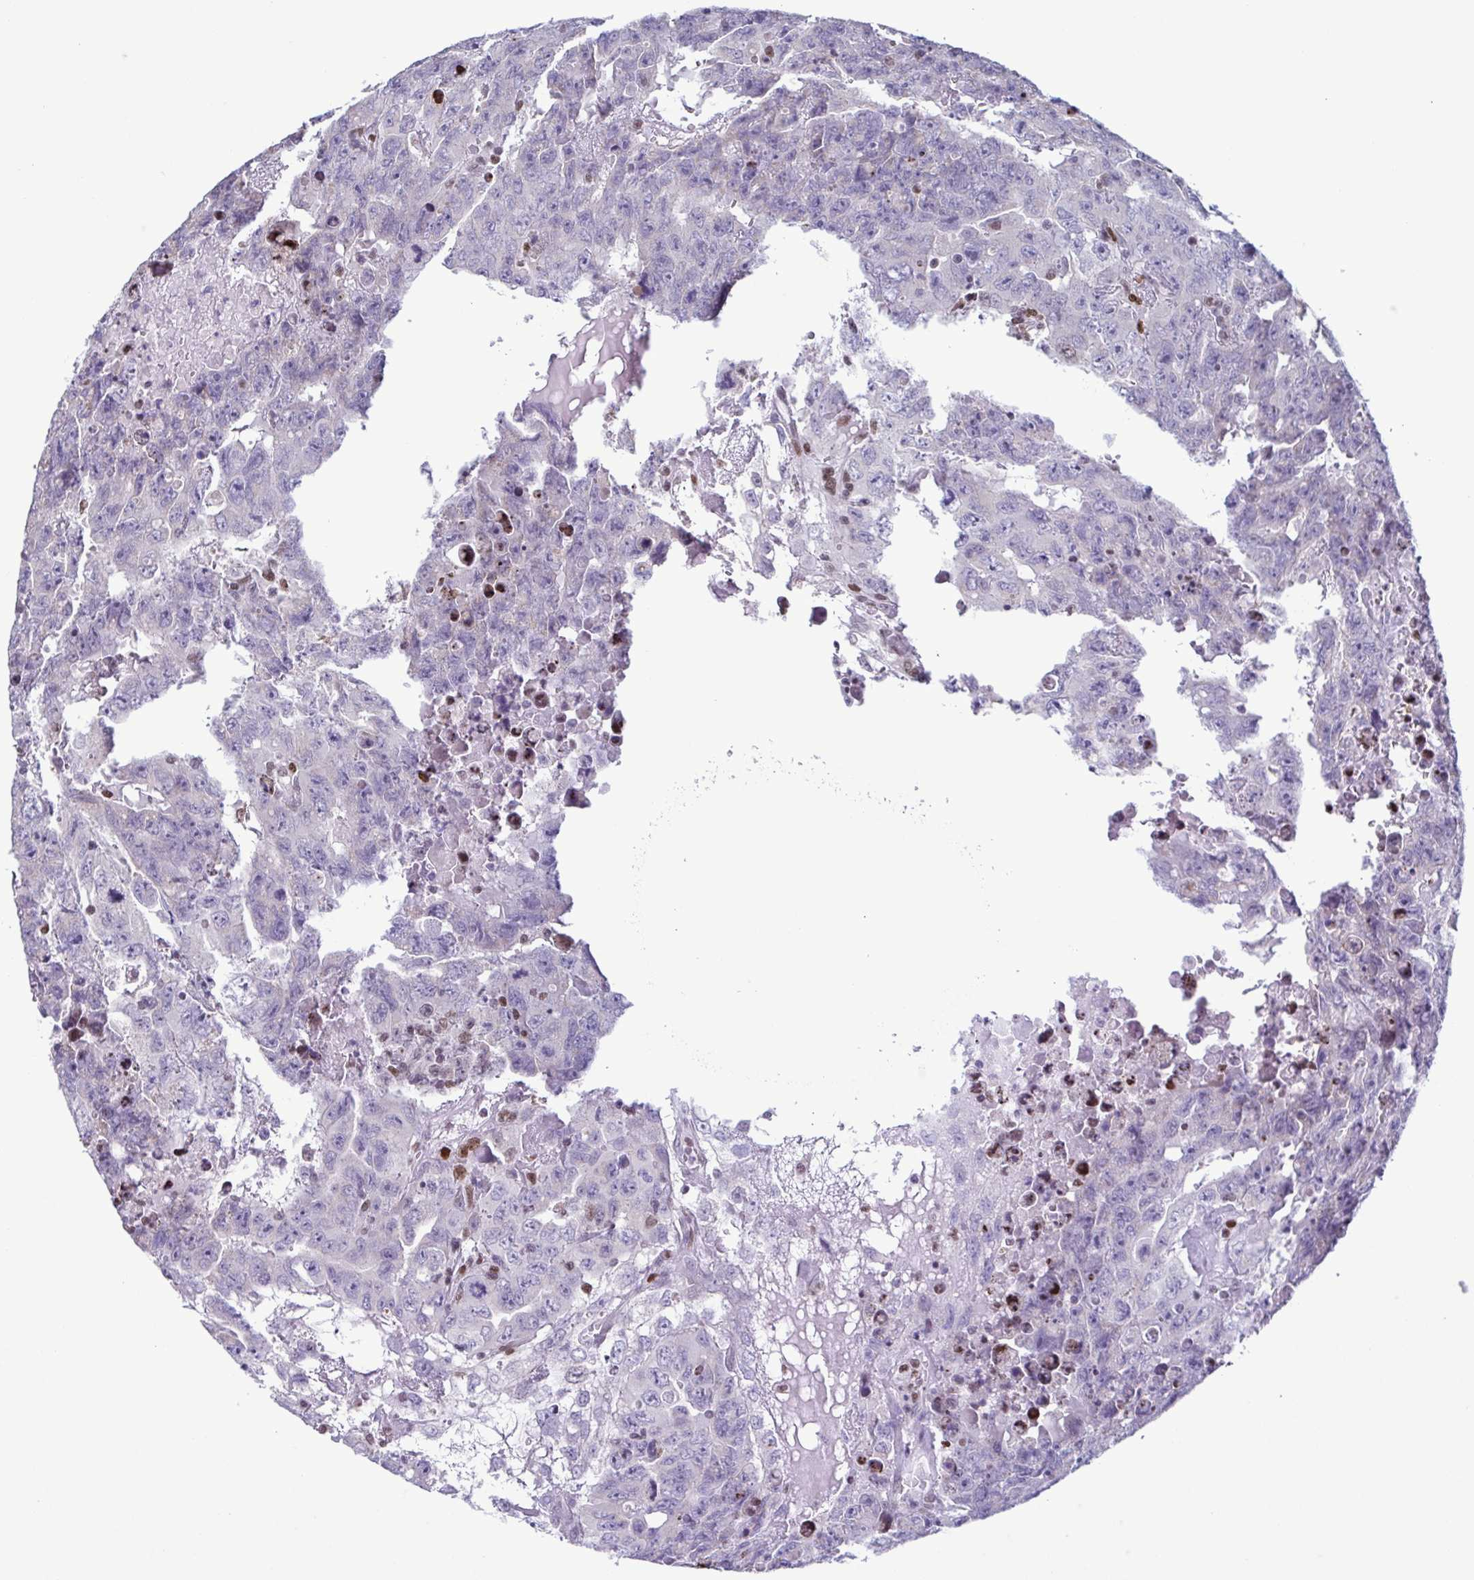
{"staining": {"intensity": "negative", "quantity": "none", "location": "none"}, "tissue": "testis cancer", "cell_type": "Tumor cells", "image_type": "cancer", "snomed": [{"axis": "morphology", "description": "Carcinoma, Embryonal, NOS"}, {"axis": "topography", "description": "Testis"}], "caption": "Tumor cells show no significant protein staining in testis embryonal carcinoma.", "gene": "IRF1", "patient": {"sex": "male", "age": 24}}